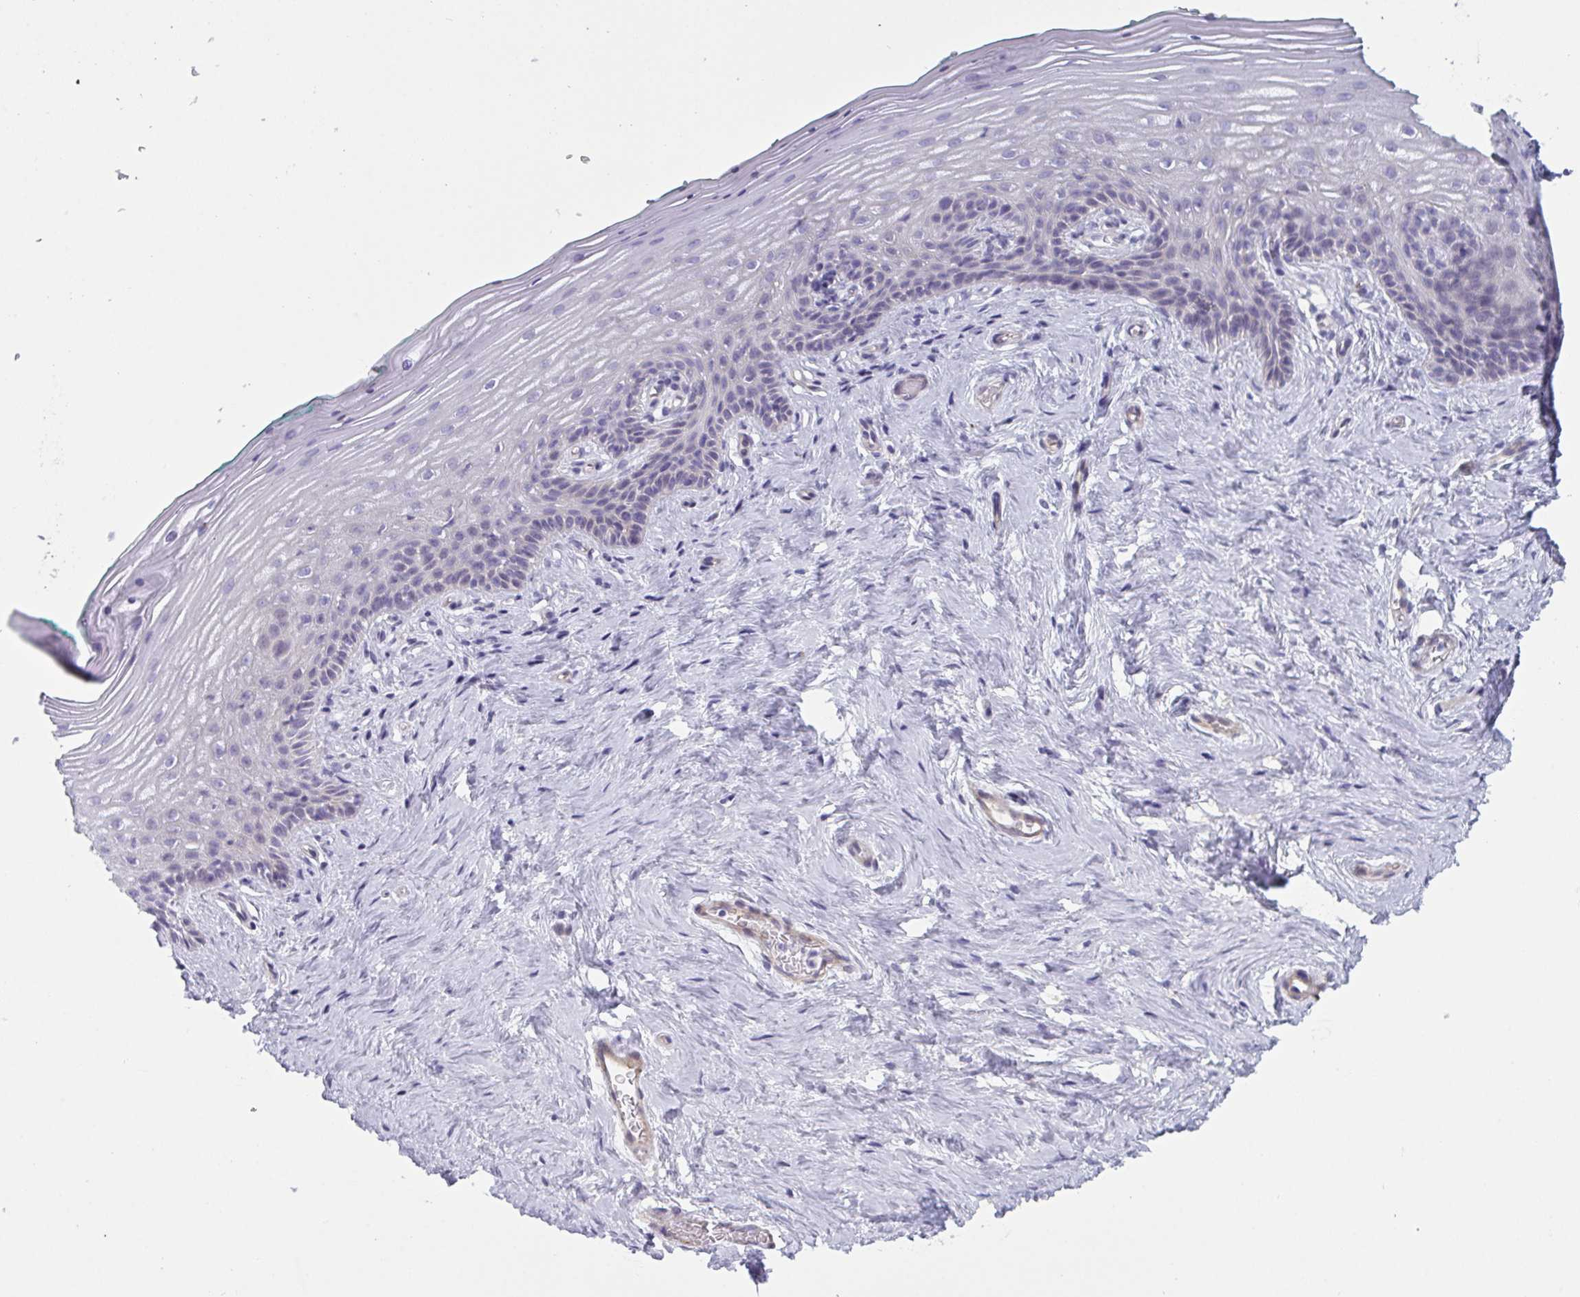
{"staining": {"intensity": "negative", "quantity": "none", "location": "none"}, "tissue": "vagina", "cell_type": "Squamous epithelial cells", "image_type": "normal", "snomed": [{"axis": "morphology", "description": "Normal tissue, NOS"}, {"axis": "topography", "description": "Vagina"}], "caption": "This image is of unremarkable vagina stained with IHC to label a protein in brown with the nuclei are counter-stained blue. There is no positivity in squamous epithelial cells. (DAB (3,3'-diaminobenzidine) IHC visualized using brightfield microscopy, high magnification).", "gene": "OR5P3", "patient": {"sex": "female", "age": 45}}